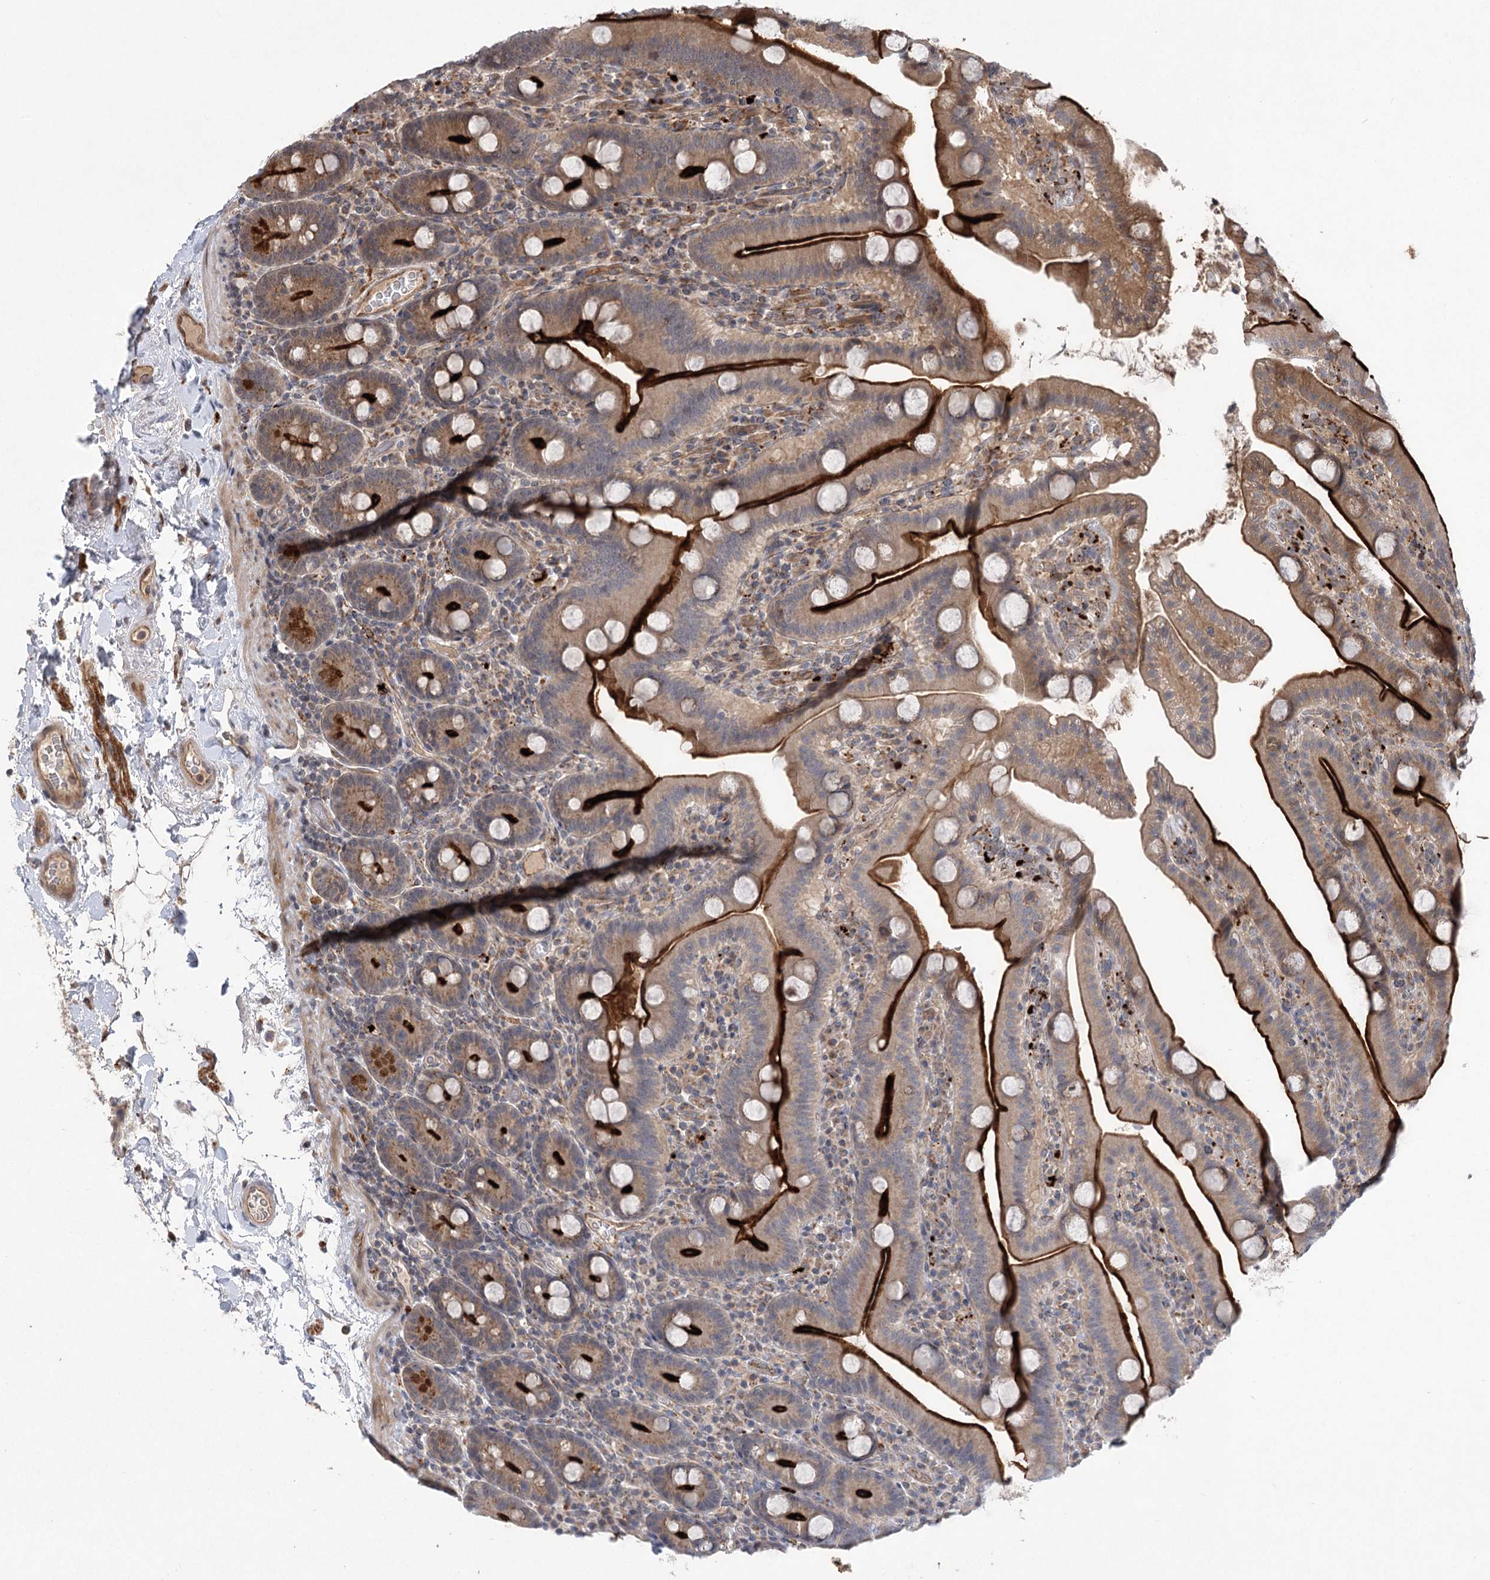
{"staining": {"intensity": "strong", "quantity": ">75%", "location": "cytoplasmic/membranous"}, "tissue": "duodenum", "cell_type": "Glandular cells", "image_type": "normal", "snomed": [{"axis": "morphology", "description": "Normal tissue, NOS"}, {"axis": "topography", "description": "Duodenum"}], "caption": "A brown stain highlights strong cytoplasmic/membranous expression of a protein in glandular cells of benign duodenum. The protein is stained brown, and the nuclei are stained in blue (DAB (3,3'-diaminobenzidine) IHC with brightfield microscopy, high magnification).", "gene": "METTL24", "patient": {"sex": "male", "age": 55}}